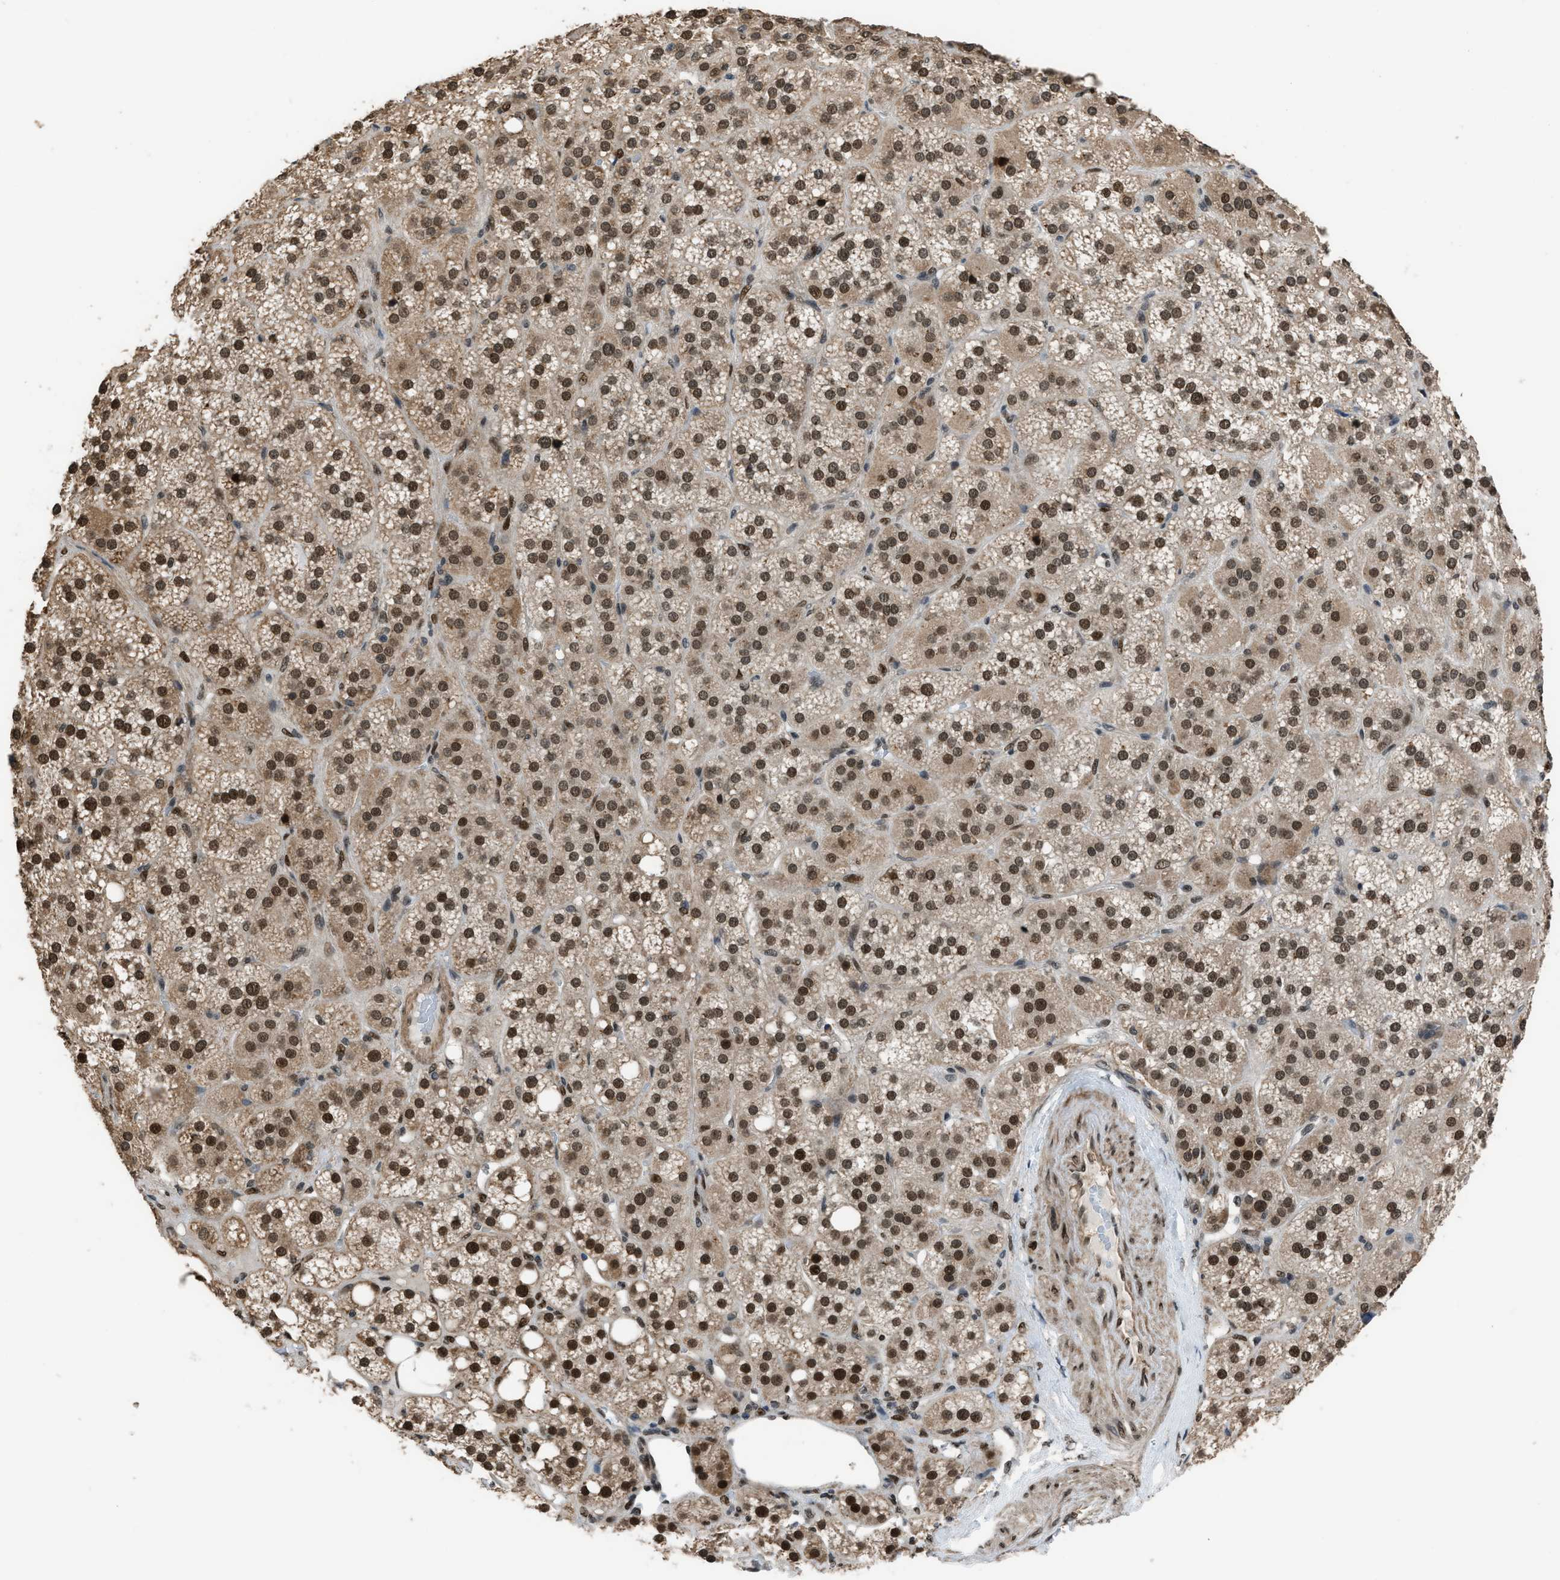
{"staining": {"intensity": "strong", "quantity": ">75%", "location": "cytoplasmic/membranous,nuclear"}, "tissue": "adrenal gland", "cell_type": "Glandular cells", "image_type": "normal", "snomed": [{"axis": "morphology", "description": "Normal tissue, NOS"}, {"axis": "topography", "description": "Adrenal gland"}], "caption": "Glandular cells display high levels of strong cytoplasmic/membranous,nuclear expression in about >75% of cells in unremarkable human adrenal gland. Immunohistochemistry stains the protein in brown and the nuclei are stained blue.", "gene": "KPNA6", "patient": {"sex": "female", "age": 59}}